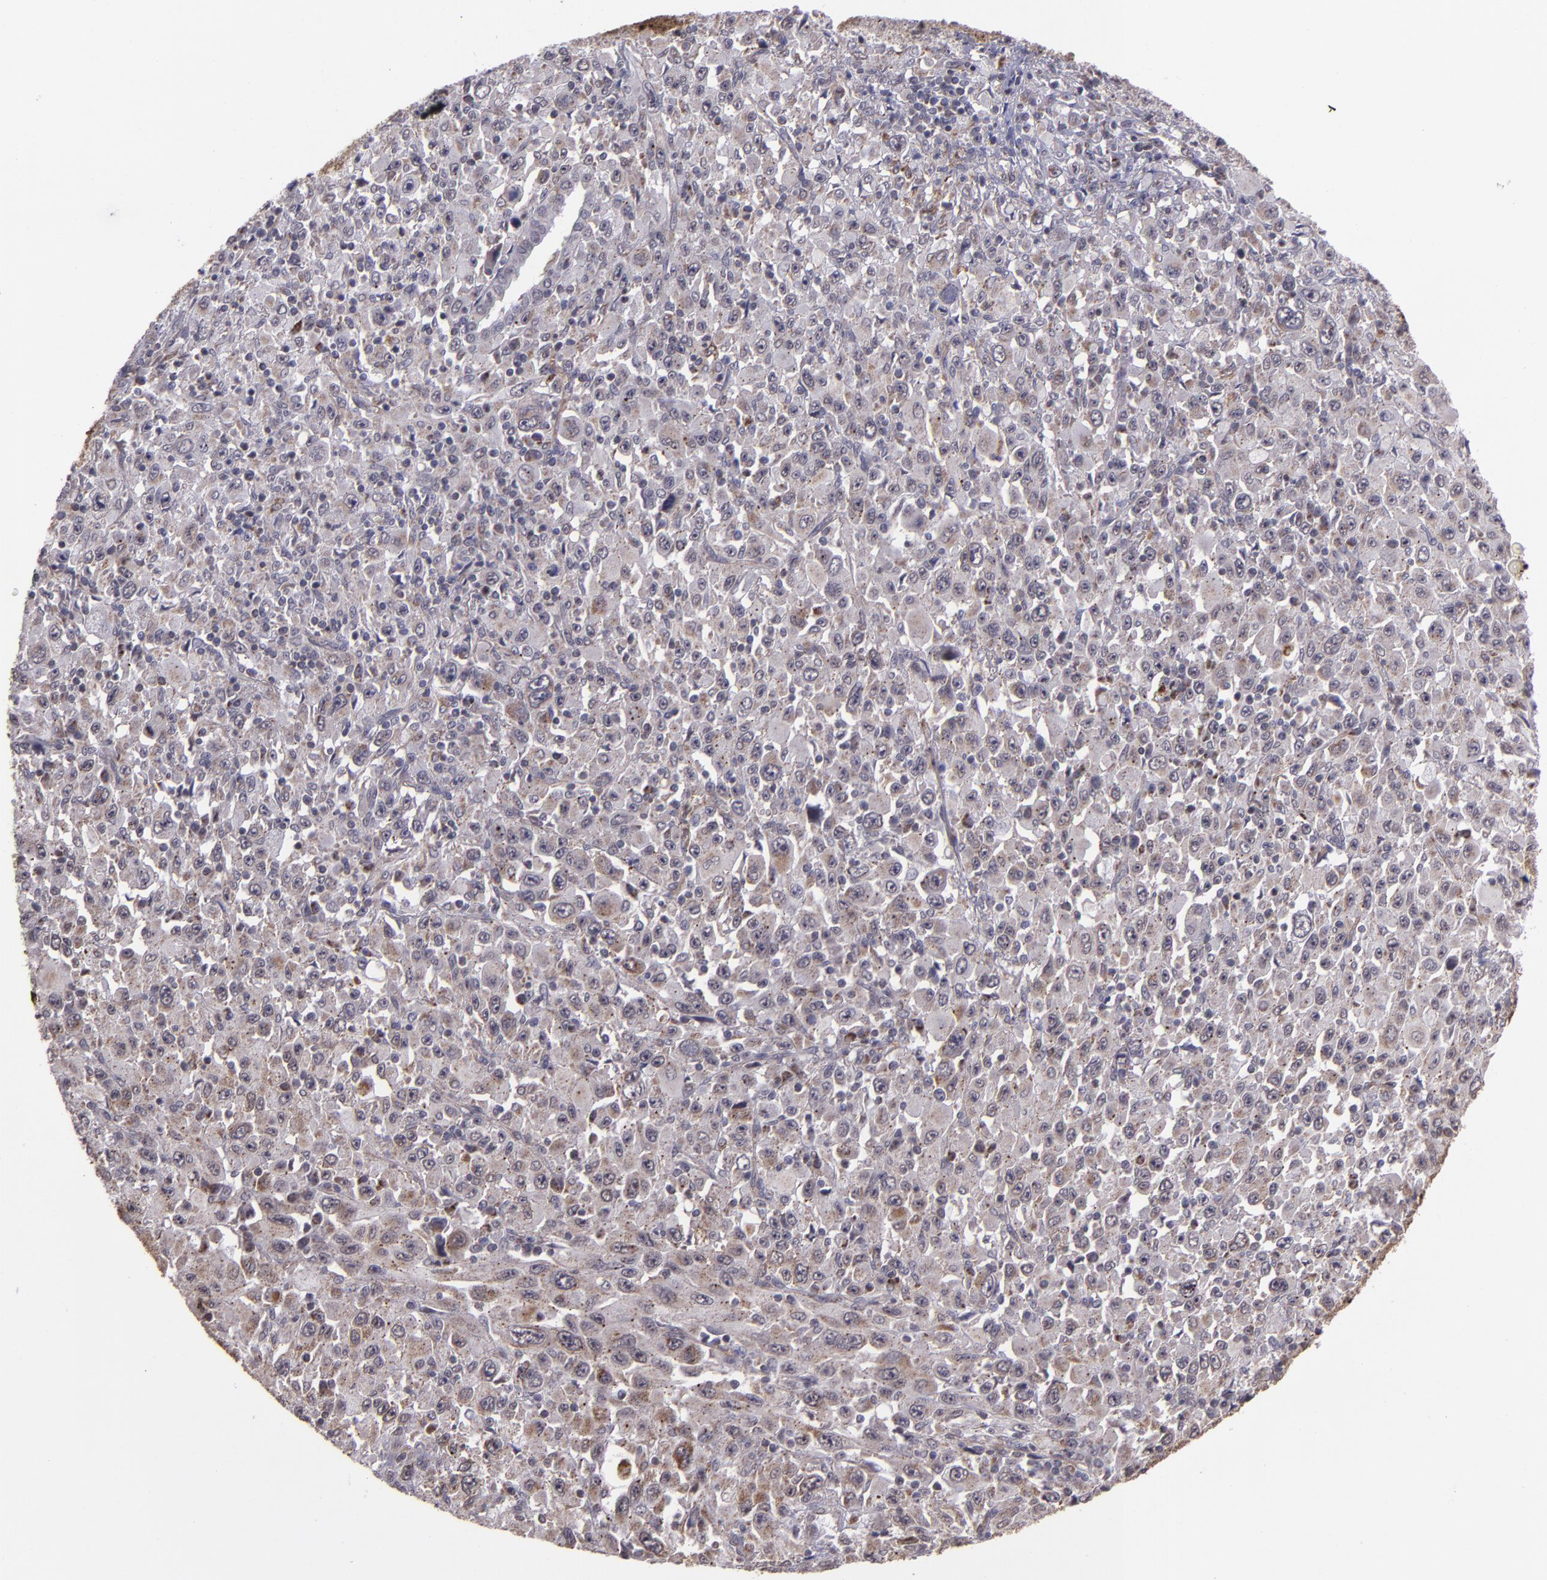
{"staining": {"intensity": "moderate", "quantity": "<25%", "location": "cytoplasmic/membranous"}, "tissue": "melanoma", "cell_type": "Tumor cells", "image_type": "cancer", "snomed": [{"axis": "morphology", "description": "Malignant melanoma, Metastatic site"}, {"axis": "topography", "description": "Skin"}], "caption": "Melanoma stained with immunohistochemistry demonstrates moderate cytoplasmic/membranous positivity in about <25% of tumor cells. Nuclei are stained in blue.", "gene": "LONP1", "patient": {"sex": "female", "age": 56}}